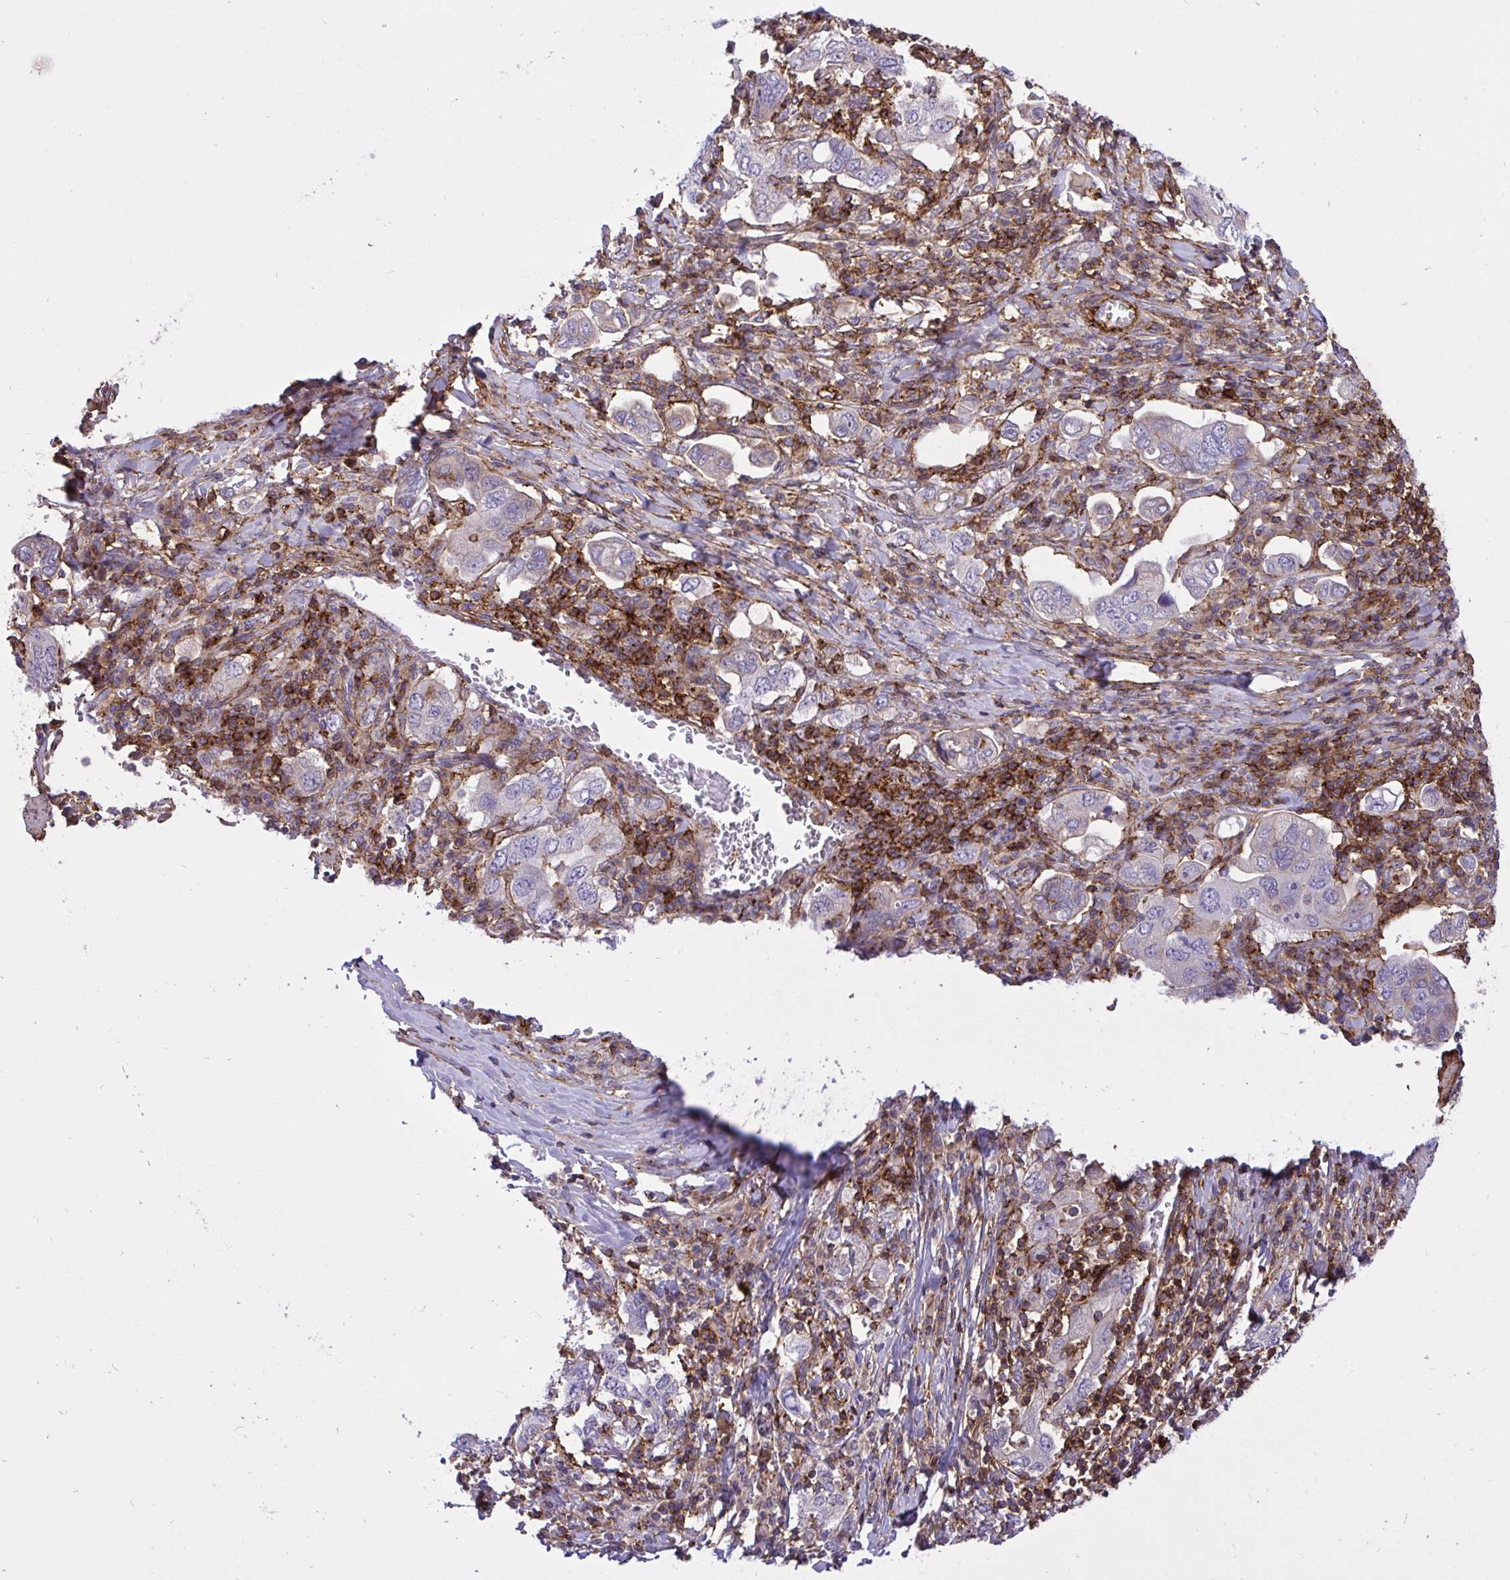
{"staining": {"intensity": "negative", "quantity": "none", "location": "none"}, "tissue": "stomach cancer", "cell_type": "Tumor cells", "image_type": "cancer", "snomed": [{"axis": "morphology", "description": "Adenocarcinoma, NOS"}, {"axis": "topography", "description": "Stomach, upper"}, {"axis": "topography", "description": "Stomach"}], "caption": "Immunohistochemical staining of adenocarcinoma (stomach) demonstrates no significant staining in tumor cells.", "gene": "ERI1", "patient": {"sex": "male", "age": 62}}